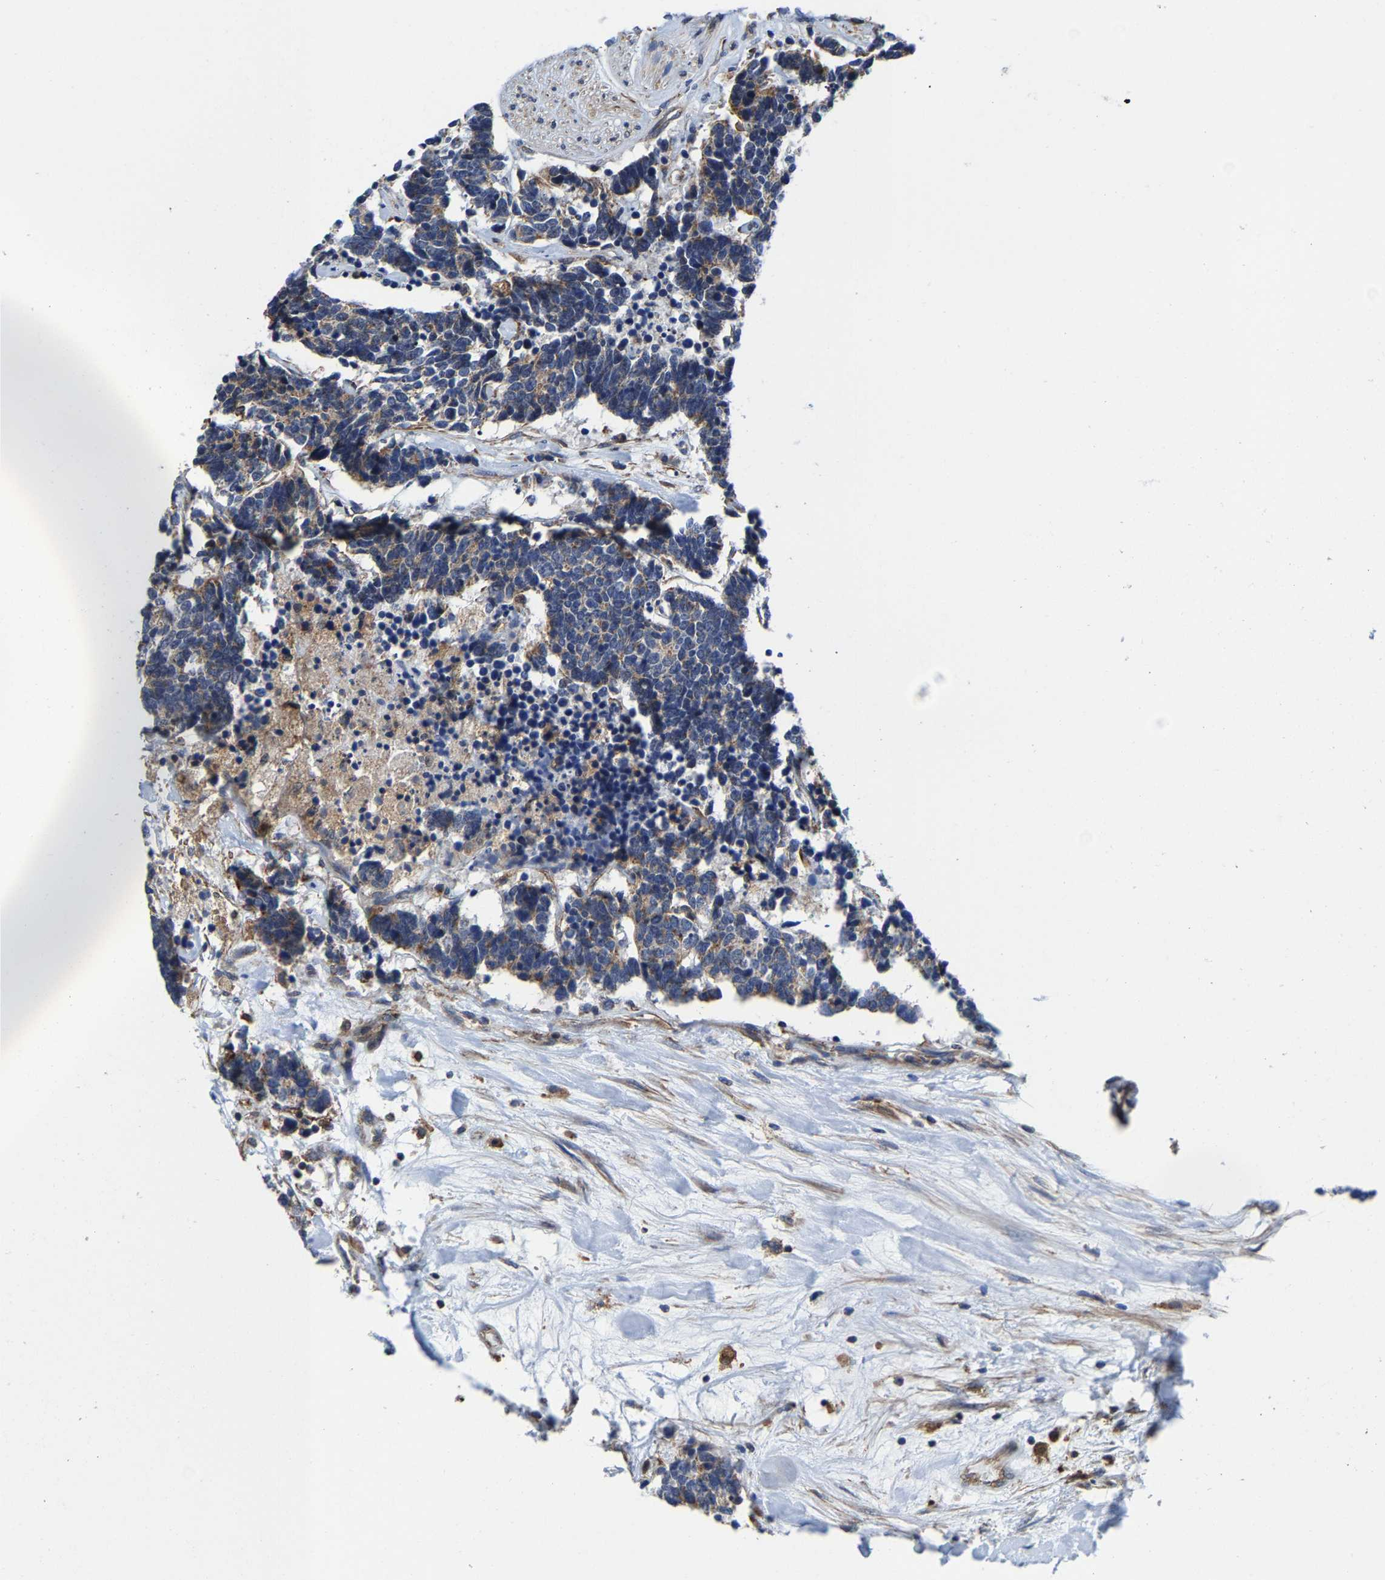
{"staining": {"intensity": "moderate", "quantity": ">75%", "location": "cytoplasmic/membranous"}, "tissue": "carcinoid", "cell_type": "Tumor cells", "image_type": "cancer", "snomed": [{"axis": "morphology", "description": "Carcinoma, NOS"}, {"axis": "morphology", "description": "Carcinoid, malignant, NOS"}, {"axis": "topography", "description": "Urinary bladder"}], "caption": "Human carcinoid stained with a brown dye demonstrates moderate cytoplasmic/membranous positive expression in about >75% of tumor cells.", "gene": "PFKFB3", "patient": {"sex": "male", "age": 57}}